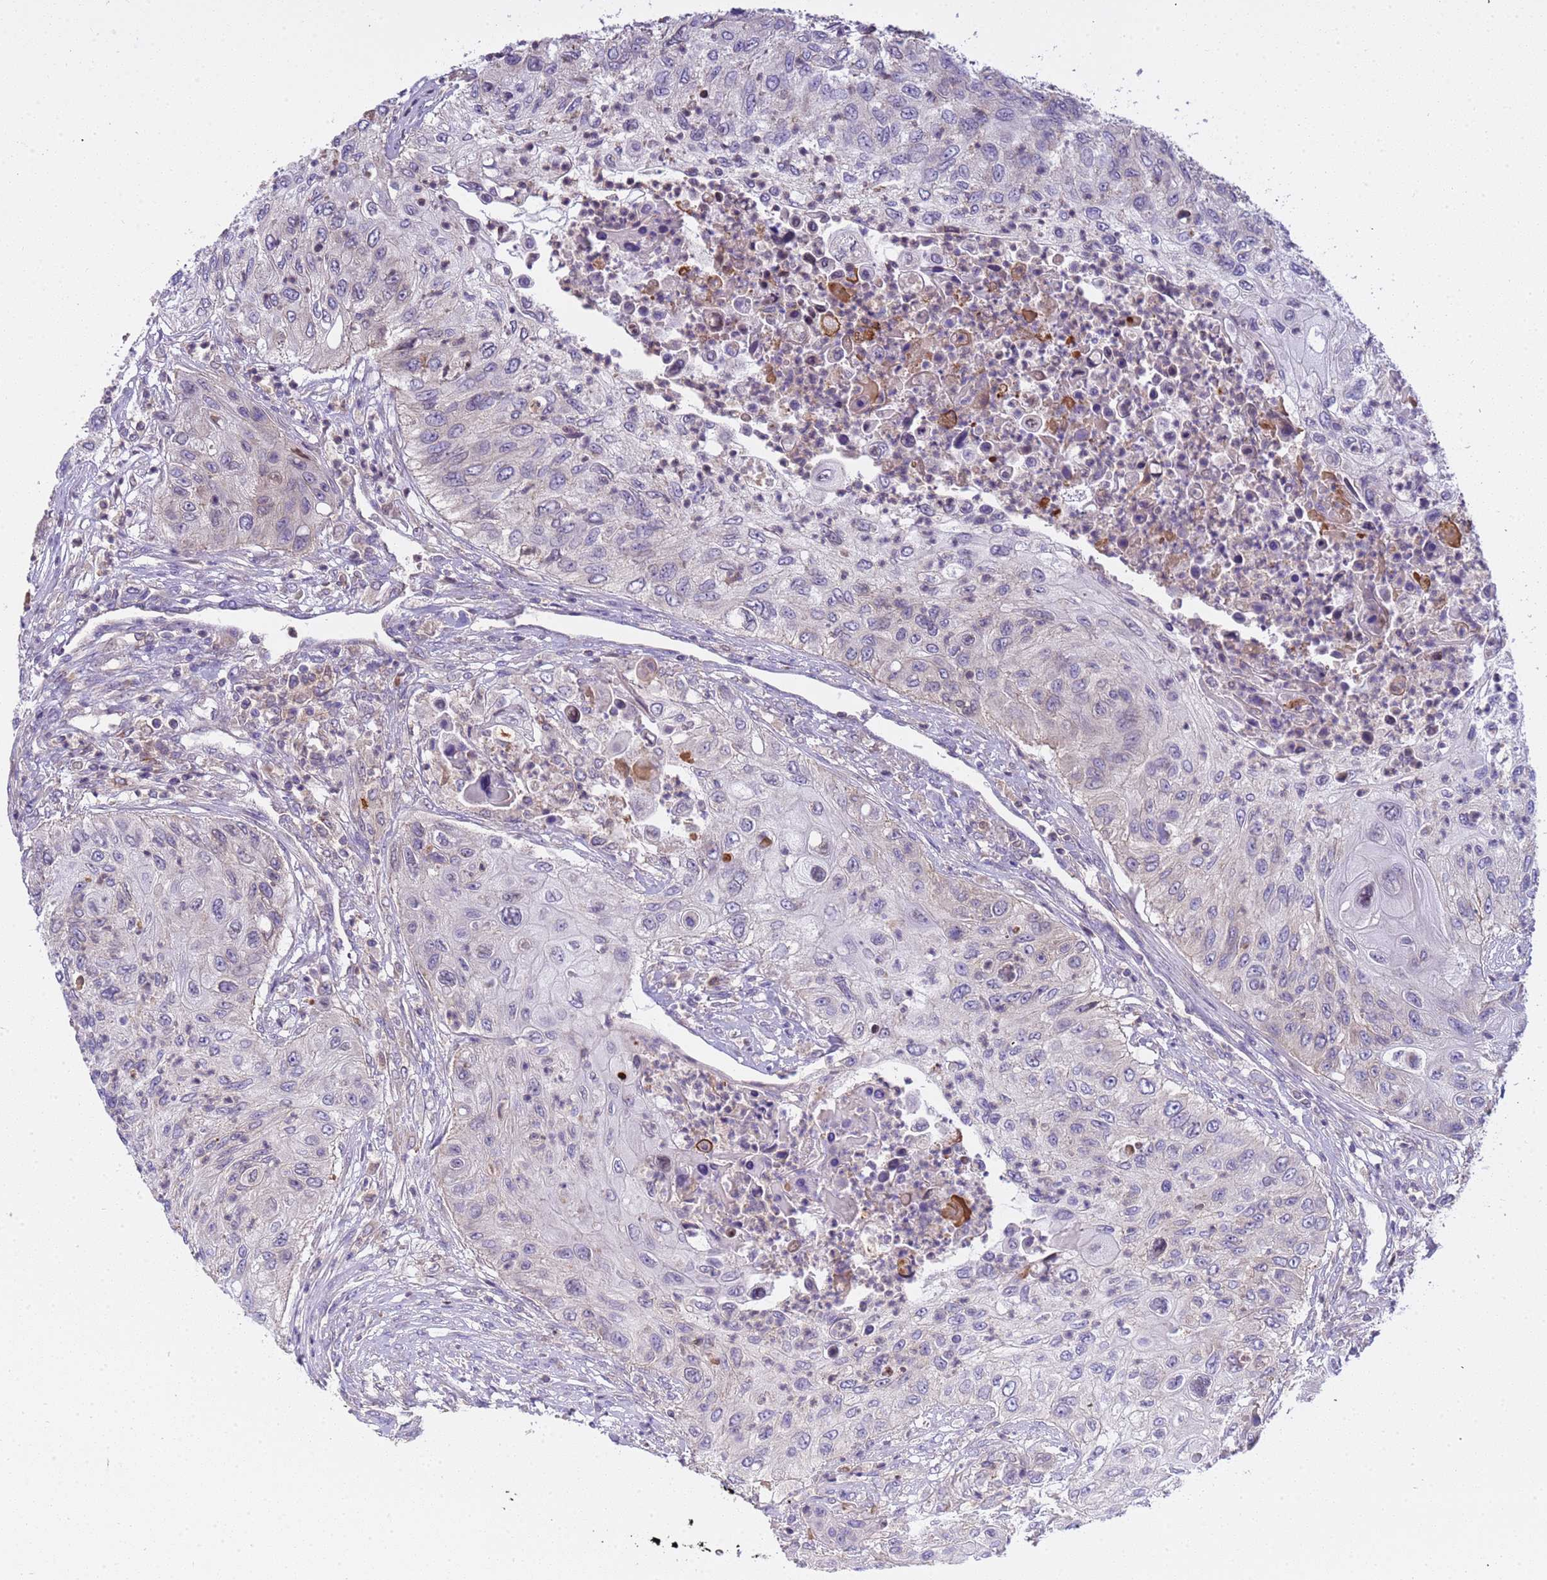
{"staining": {"intensity": "negative", "quantity": "none", "location": "none"}, "tissue": "urothelial cancer", "cell_type": "Tumor cells", "image_type": "cancer", "snomed": [{"axis": "morphology", "description": "Urothelial carcinoma, High grade"}, {"axis": "topography", "description": "Urinary bladder"}], "caption": "Immunohistochemistry (IHC) of high-grade urothelial carcinoma reveals no expression in tumor cells.", "gene": "PLCXD3", "patient": {"sex": "female", "age": 60}}